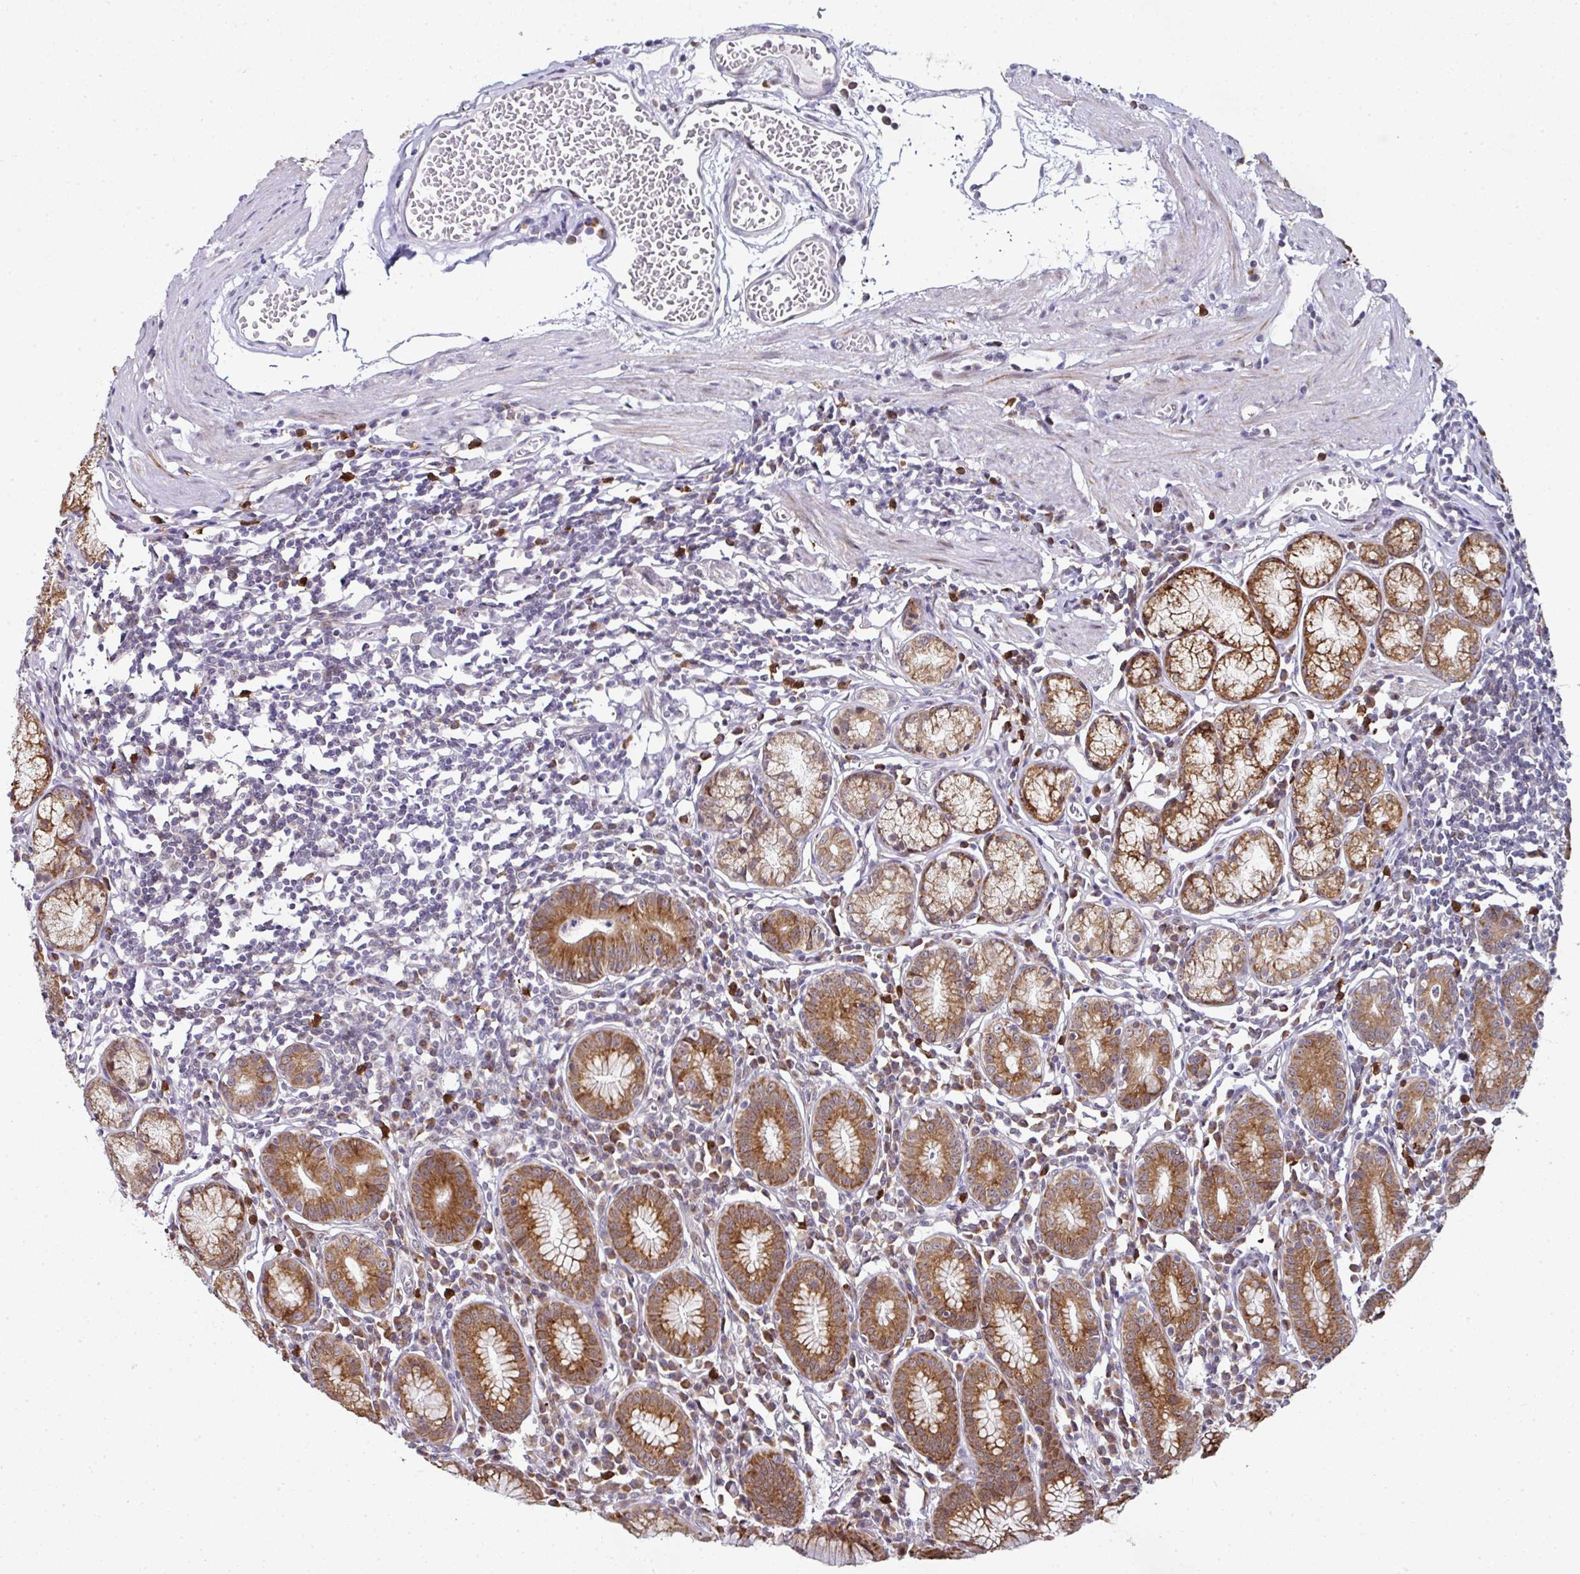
{"staining": {"intensity": "strong", "quantity": ">75%", "location": "cytoplasmic/membranous"}, "tissue": "stomach", "cell_type": "Glandular cells", "image_type": "normal", "snomed": [{"axis": "morphology", "description": "Normal tissue, NOS"}, {"axis": "topography", "description": "Stomach"}], "caption": "Immunohistochemistry photomicrograph of benign stomach stained for a protein (brown), which reveals high levels of strong cytoplasmic/membranous positivity in about >75% of glandular cells.", "gene": "APOLD1", "patient": {"sex": "male", "age": 55}}